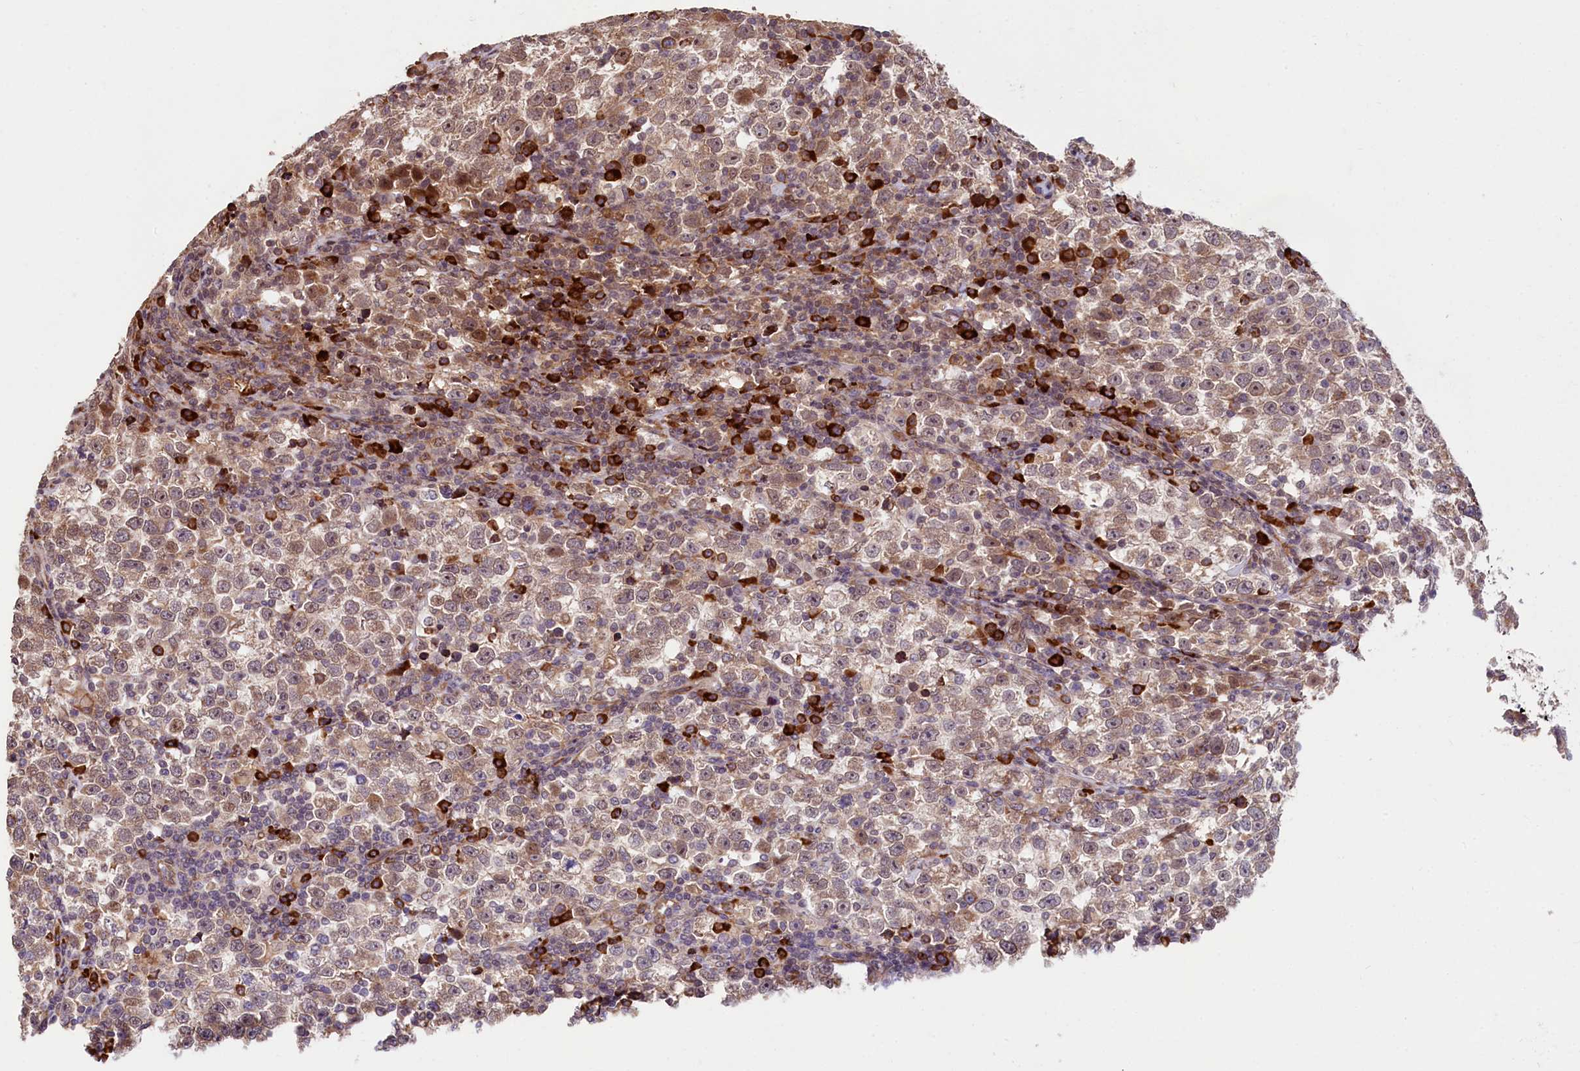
{"staining": {"intensity": "weak", "quantity": "25%-75%", "location": "cytoplasmic/membranous,nuclear"}, "tissue": "testis cancer", "cell_type": "Tumor cells", "image_type": "cancer", "snomed": [{"axis": "morphology", "description": "Normal tissue, NOS"}, {"axis": "morphology", "description": "Seminoma, NOS"}, {"axis": "topography", "description": "Testis"}], "caption": "Immunohistochemistry (DAB (3,3'-diaminobenzidine)) staining of human testis cancer reveals weak cytoplasmic/membranous and nuclear protein positivity in approximately 25%-75% of tumor cells. The protein is stained brown, and the nuclei are stained in blue (DAB IHC with brightfield microscopy, high magnification).", "gene": "C5orf15", "patient": {"sex": "male", "age": 43}}